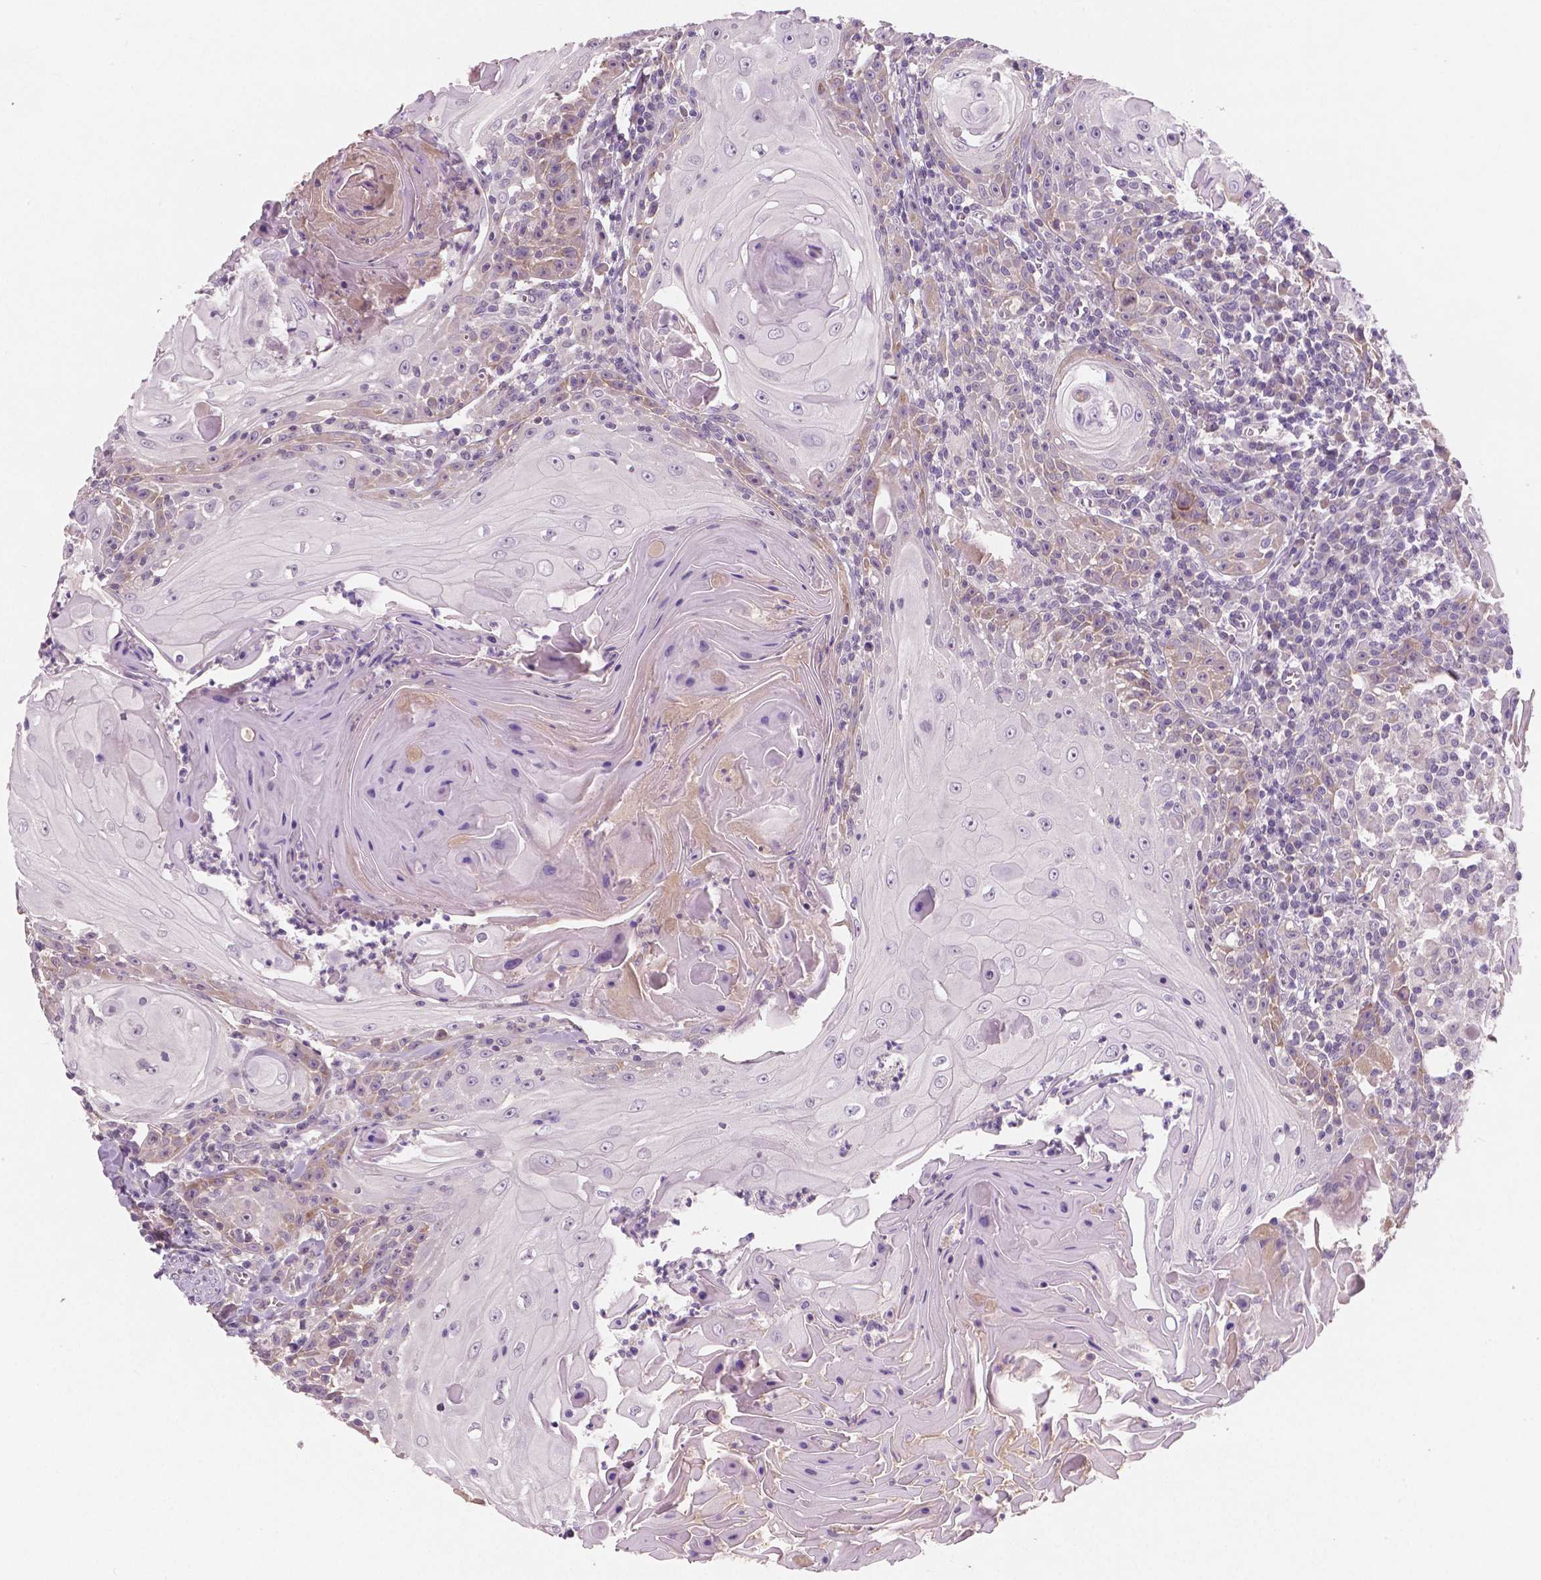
{"staining": {"intensity": "negative", "quantity": "none", "location": "none"}, "tissue": "head and neck cancer", "cell_type": "Tumor cells", "image_type": "cancer", "snomed": [{"axis": "morphology", "description": "Squamous cell carcinoma, NOS"}, {"axis": "topography", "description": "Head-Neck"}], "caption": "Immunohistochemistry (IHC) image of head and neck cancer stained for a protein (brown), which reveals no positivity in tumor cells.", "gene": "LSM14B", "patient": {"sex": "male", "age": 52}}